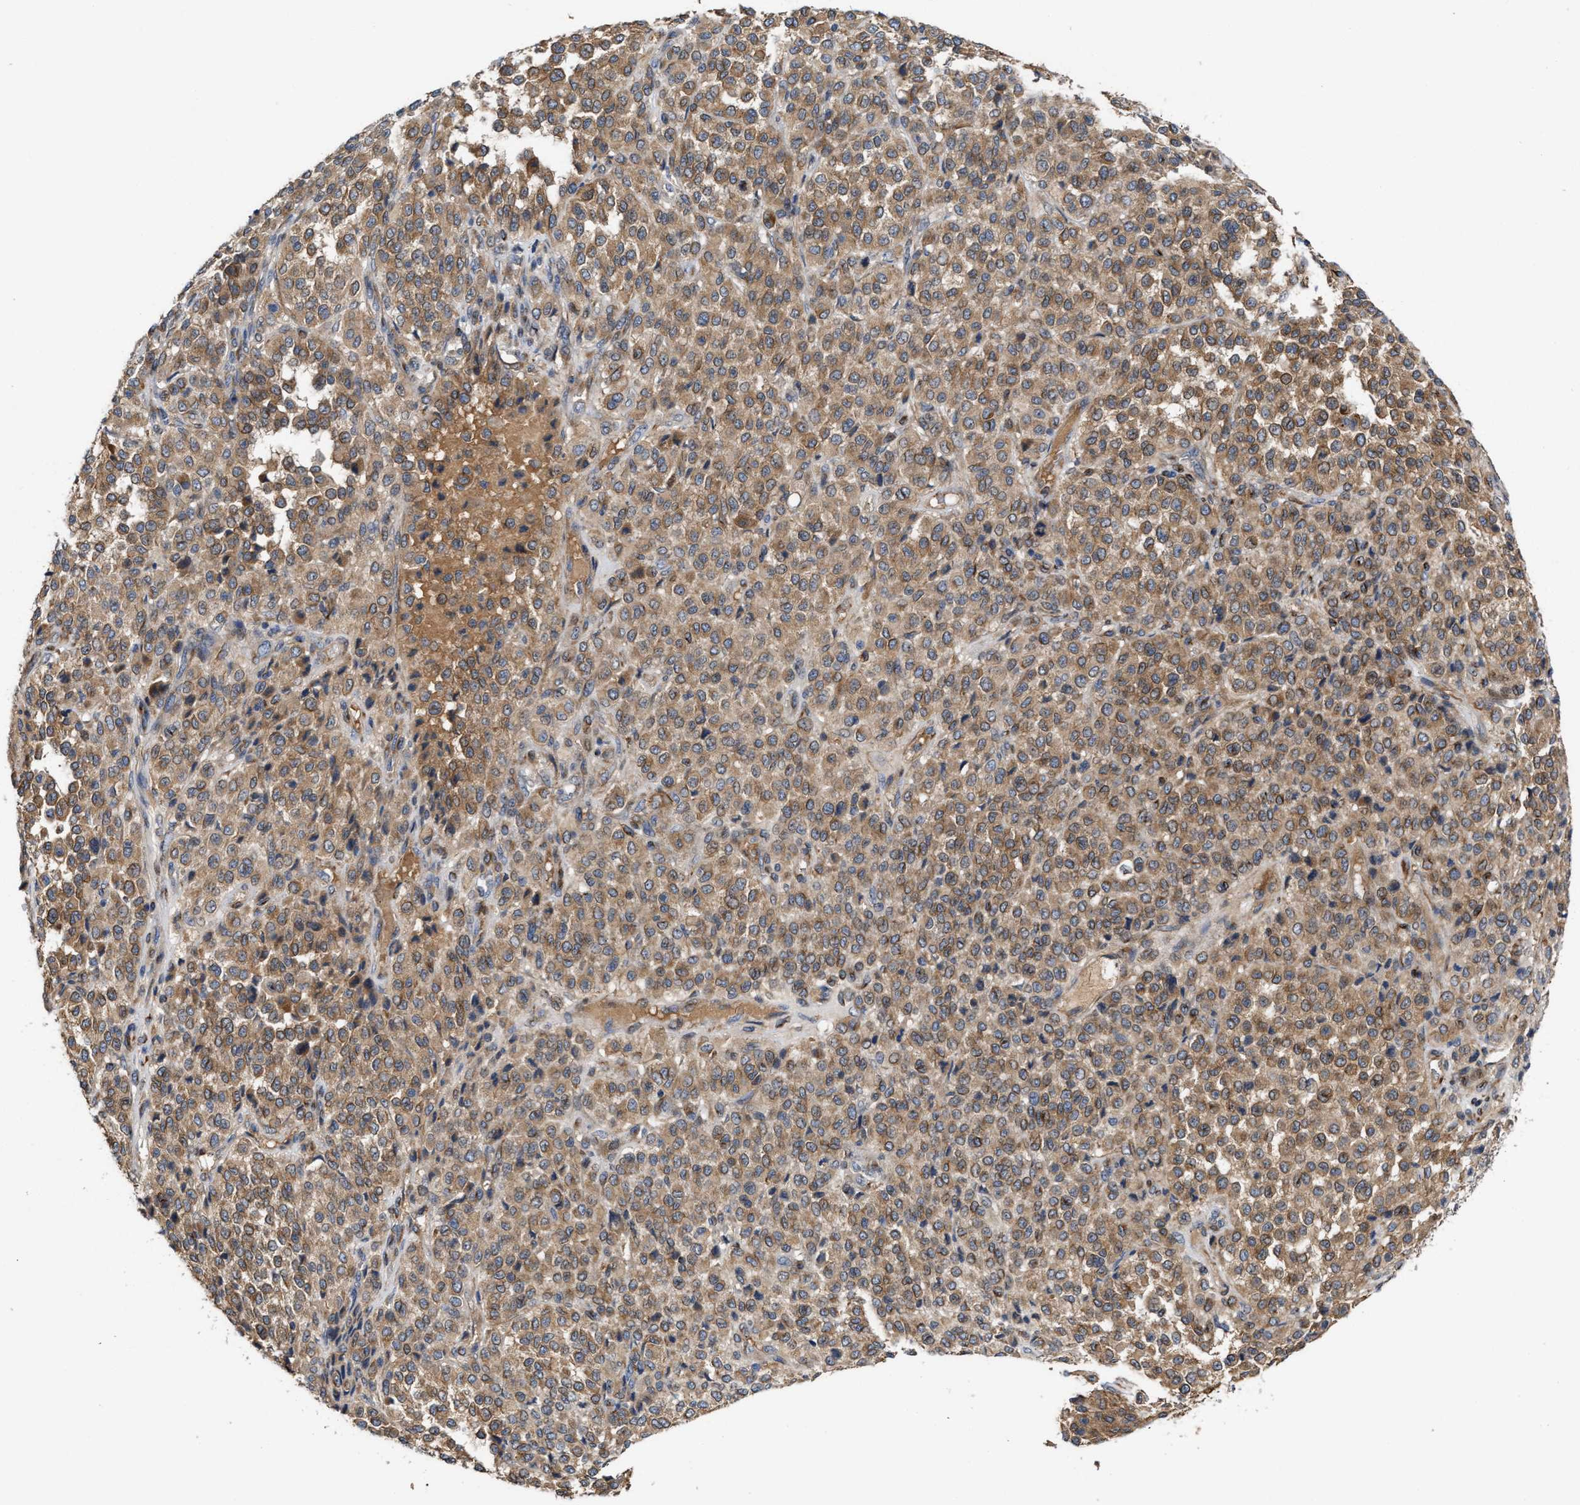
{"staining": {"intensity": "moderate", "quantity": ">75%", "location": "cytoplasmic/membranous"}, "tissue": "melanoma", "cell_type": "Tumor cells", "image_type": "cancer", "snomed": [{"axis": "morphology", "description": "Malignant melanoma, Metastatic site"}, {"axis": "topography", "description": "Pancreas"}], "caption": "Brown immunohistochemical staining in malignant melanoma (metastatic site) reveals moderate cytoplasmic/membranous positivity in approximately >75% of tumor cells. The protein is stained brown, and the nuclei are stained in blue (DAB IHC with brightfield microscopy, high magnification).", "gene": "BBLN", "patient": {"sex": "female", "age": 30}}